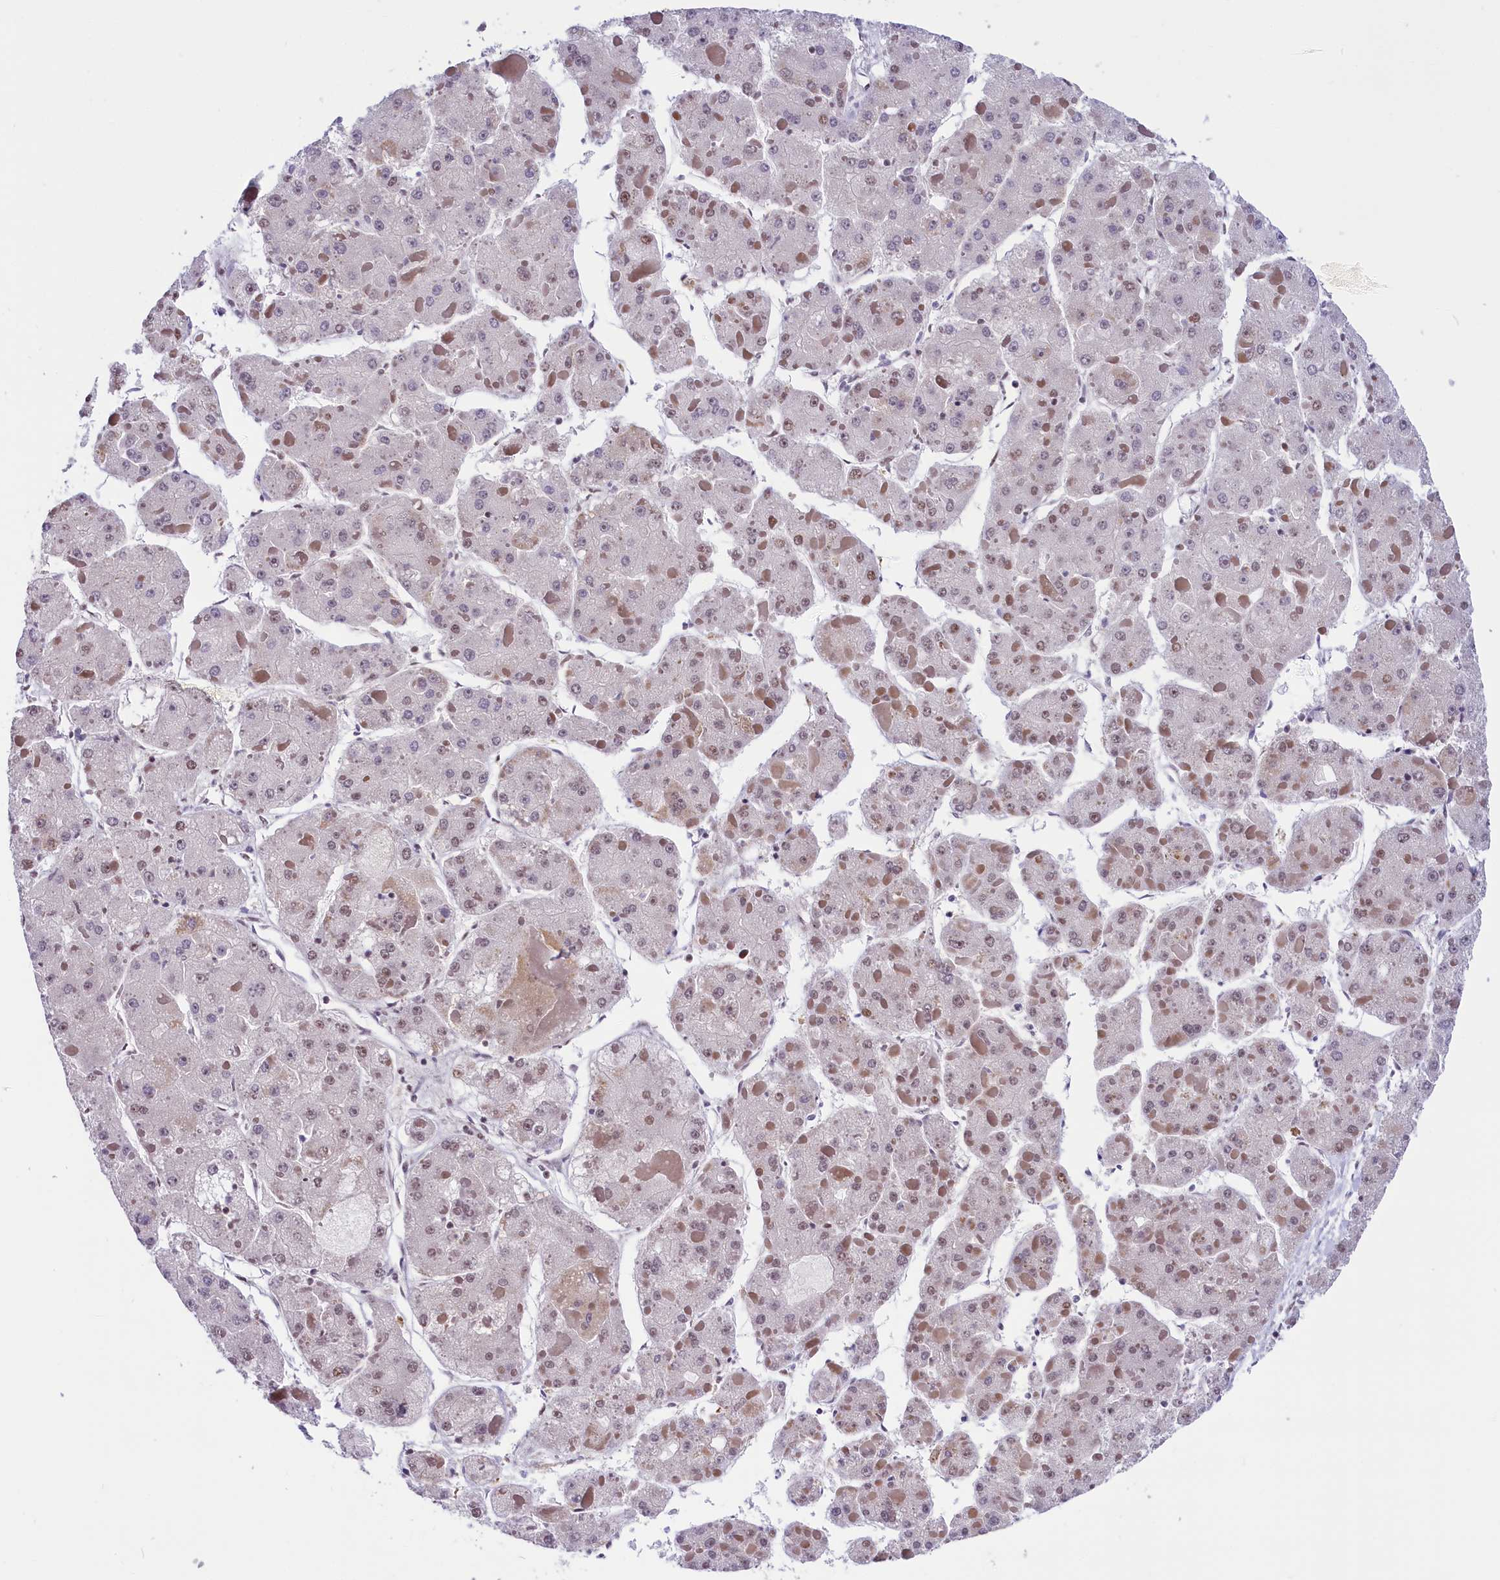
{"staining": {"intensity": "weak", "quantity": ">75%", "location": "nuclear"}, "tissue": "liver cancer", "cell_type": "Tumor cells", "image_type": "cancer", "snomed": [{"axis": "morphology", "description": "Carcinoma, Hepatocellular, NOS"}, {"axis": "topography", "description": "Liver"}], "caption": "A high-resolution micrograph shows immunohistochemistry staining of liver cancer, which displays weak nuclear positivity in approximately >75% of tumor cells. (DAB IHC, brown staining for protein, blue staining for nuclei).", "gene": "CDYL2", "patient": {"sex": "female", "age": 73}}